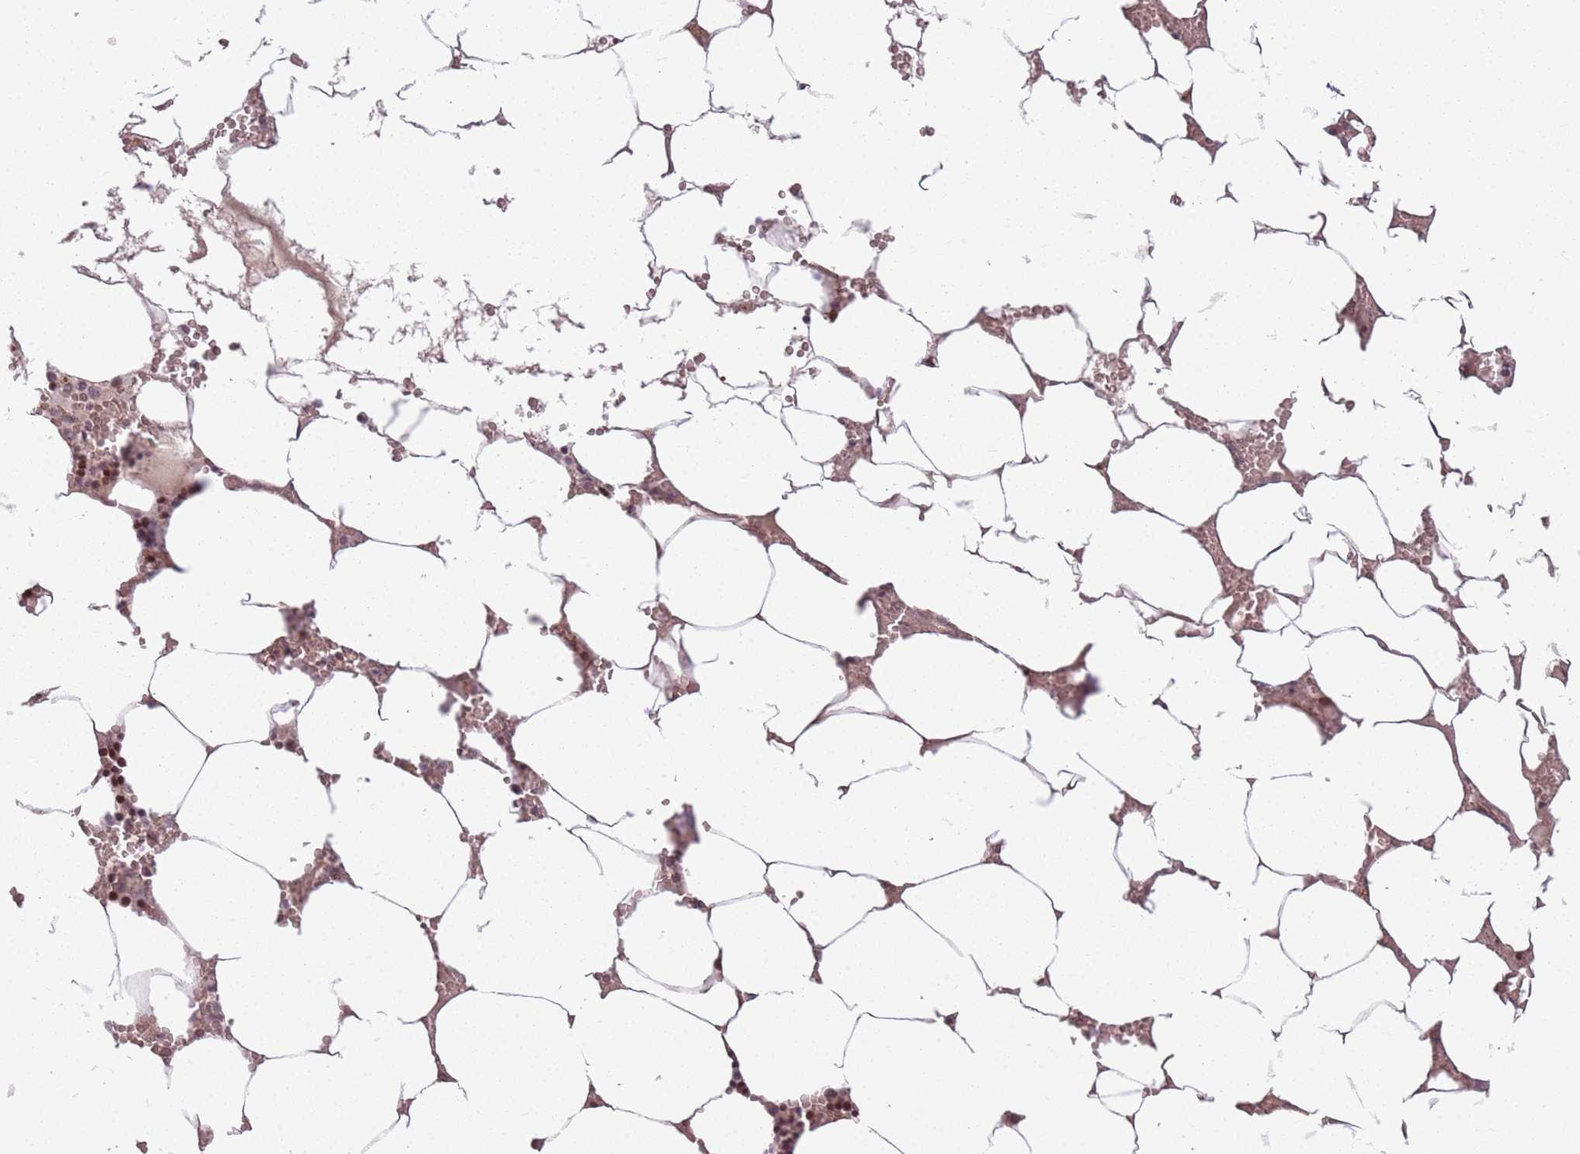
{"staining": {"intensity": "strong", "quantity": ">75%", "location": "nuclear"}, "tissue": "bone marrow", "cell_type": "Hematopoietic cells", "image_type": "normal", "snomed": [{"axis": "morphology", "description": "Normal tissue, NOS"}, {"axis": "topography", "description": "Bone marrow"}], "caption": "Immunohistochemistry staining of benign bone marrow, which exhibits high levels of strong nuclear positivity in about >75% of hematopoietic cells indicating strong nuclear protein expression. The staining was performed using DAB (brown) for protein detection and nuclei were counterstained in hematoxylin (blue).", "gene": "ADGRG1", "patient": {"sex": "male", "age": 70}}